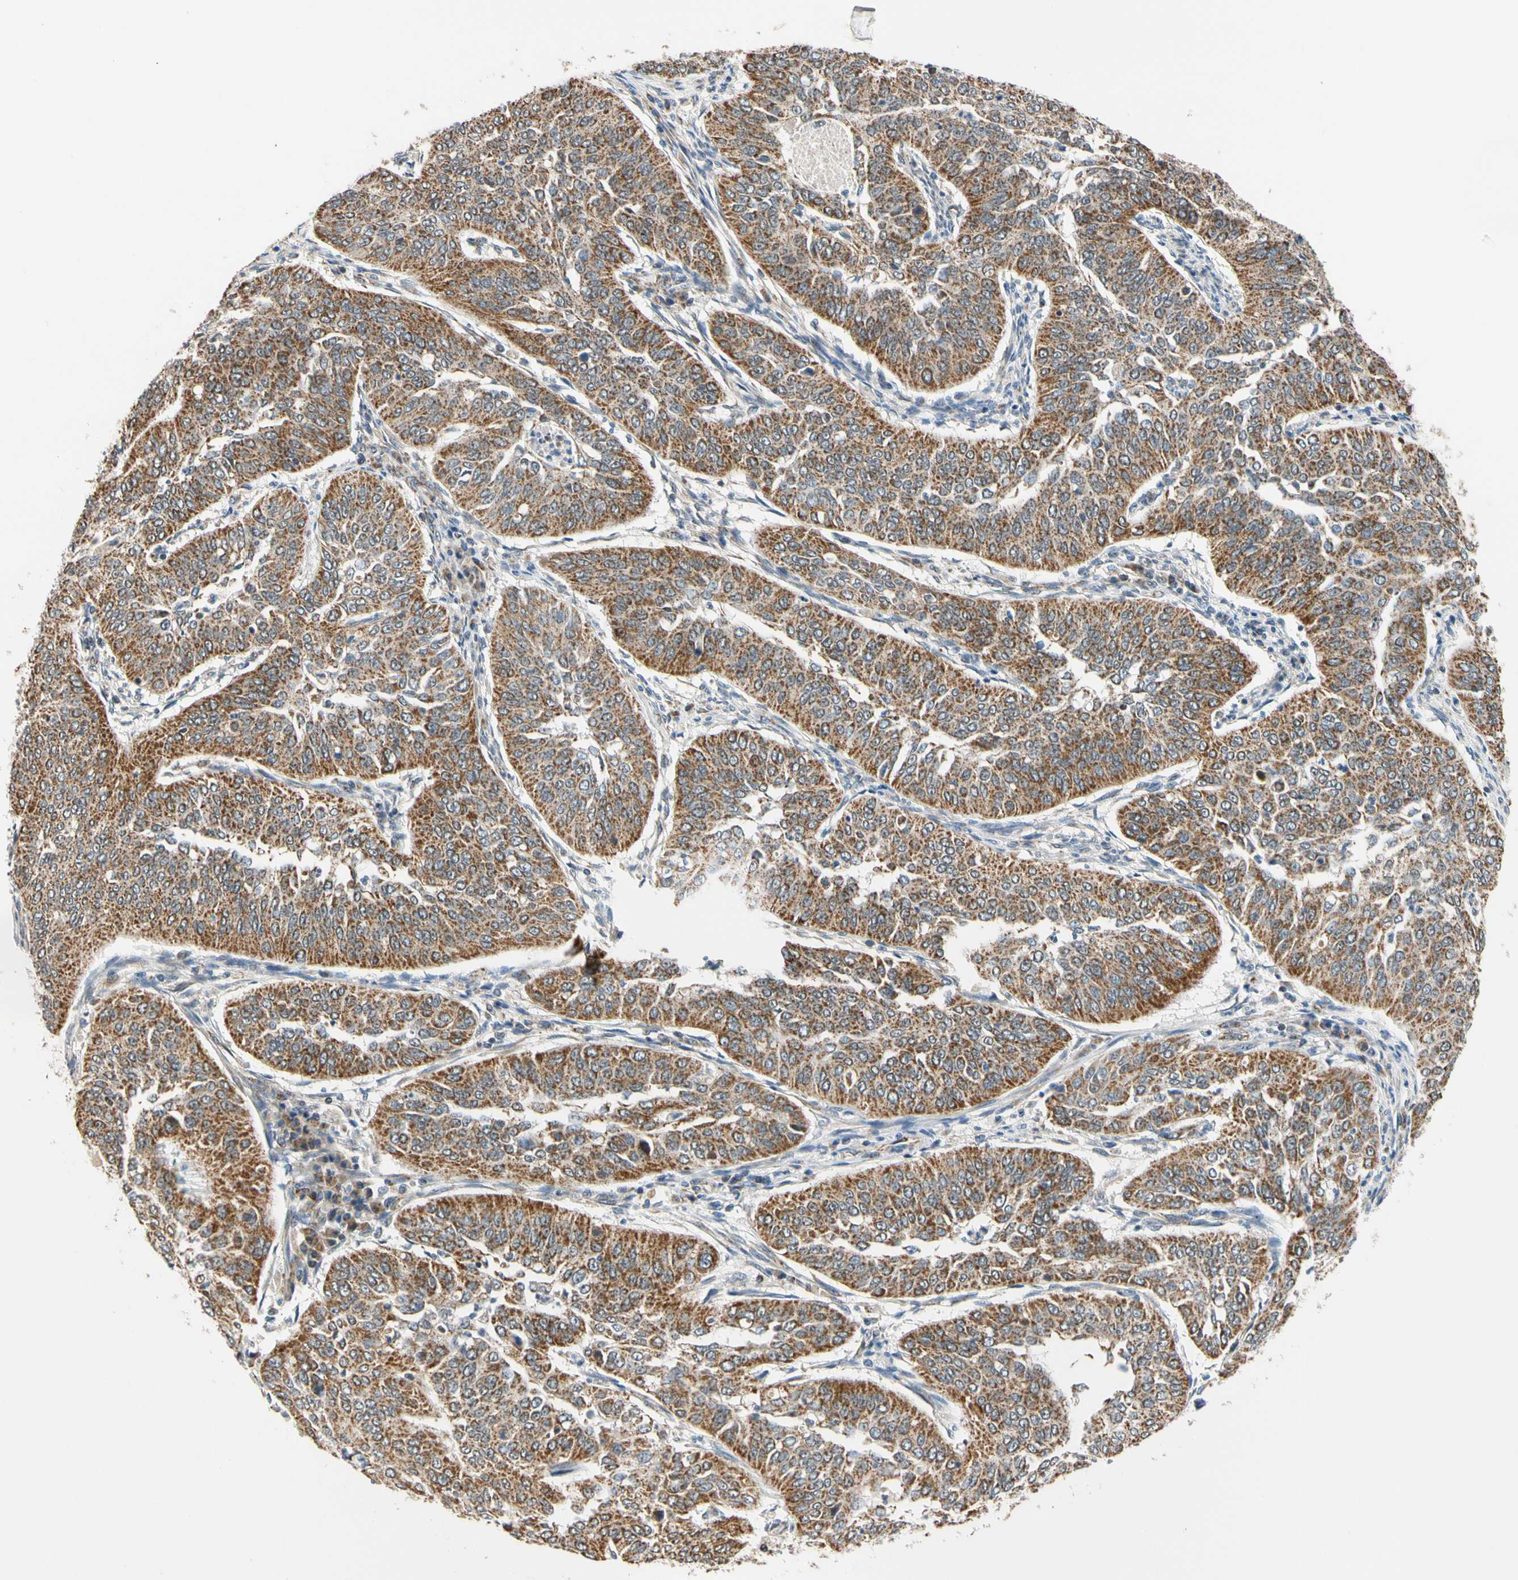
{"staining": {"intensity": "moderate", "quantity": ">75%", "location": "cytoplasmic/membranous"}, "tissue": "cervical cancer", "cell_type": "Tumor cells", "image_type": "cancer", "snomed": [{"axis": "morphology", "description": "Normal tissue, NOS"}, {"axis": "morphology", "description": "Squamous cell carcinoma, NOS"}, {"axis": "topography", "description": "Cervix"}], "caption": "This is a photomicrograph of immunohistochemistry (IHC) staining of cervical cancer, which shows moderate staining in the cytoplasmic/membranous of tumor cells.", "gene": "KHDC4", "patient": {"sex": "female", "age": 39}}